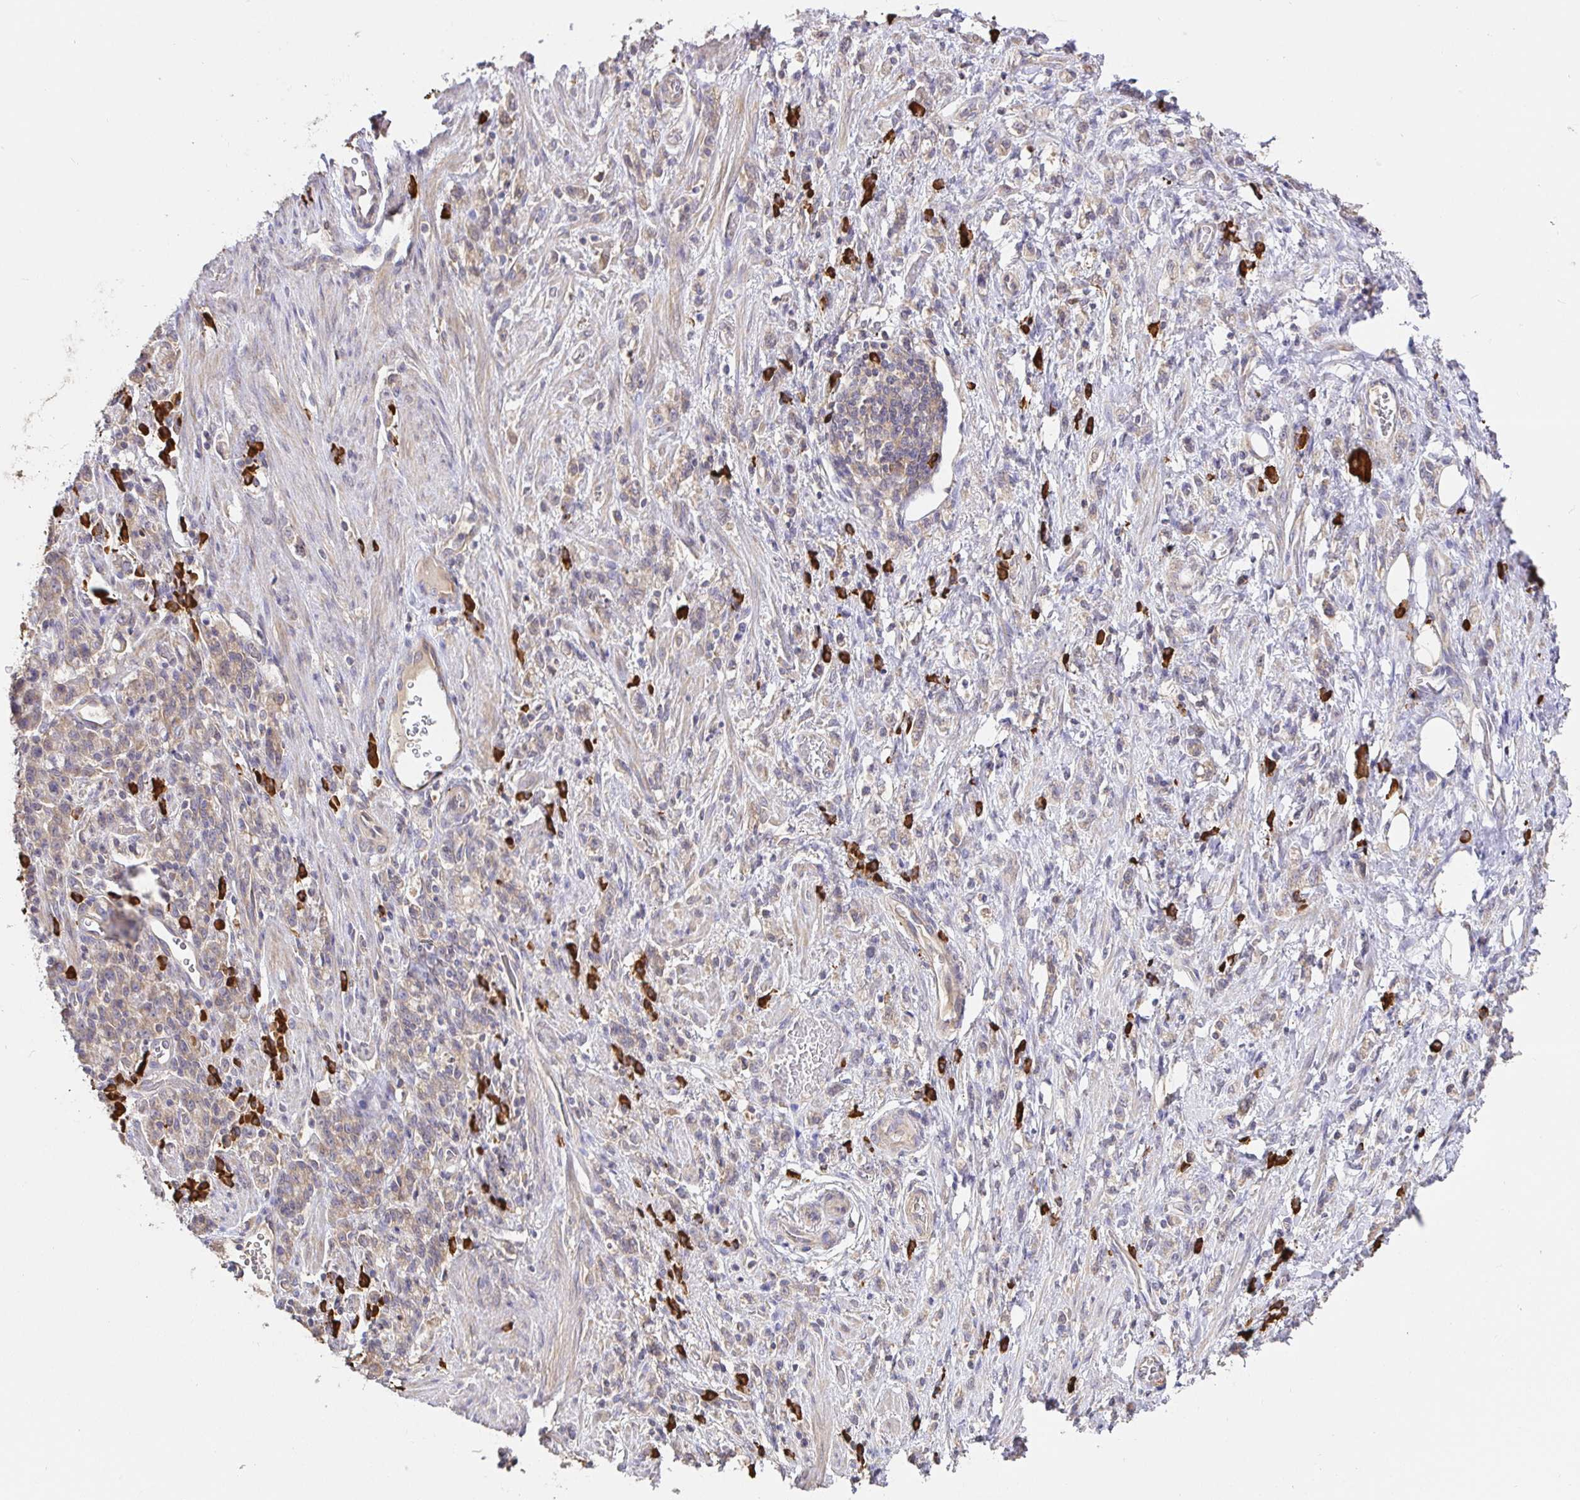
{"staining": {"intensity": "weak", "quantity": "<25%", "location": "cytoplasmic/membranous"}, "tissue": "stomach cancer", "cell_type": "Tumor cells", "image_type": "cancer", "snomed": [{"axis": "morphology", "description": "Adenocarcinoma, NOS"}, {"axis": "topography", "description": "Stomach"}], "caption": "This is a image of immunohistochemistry staining of adenocarcinoma (stomach), which shows no expression in tumor cells.", "gene": "HAGH", "patient": {"sex": "male", "age": 77}}